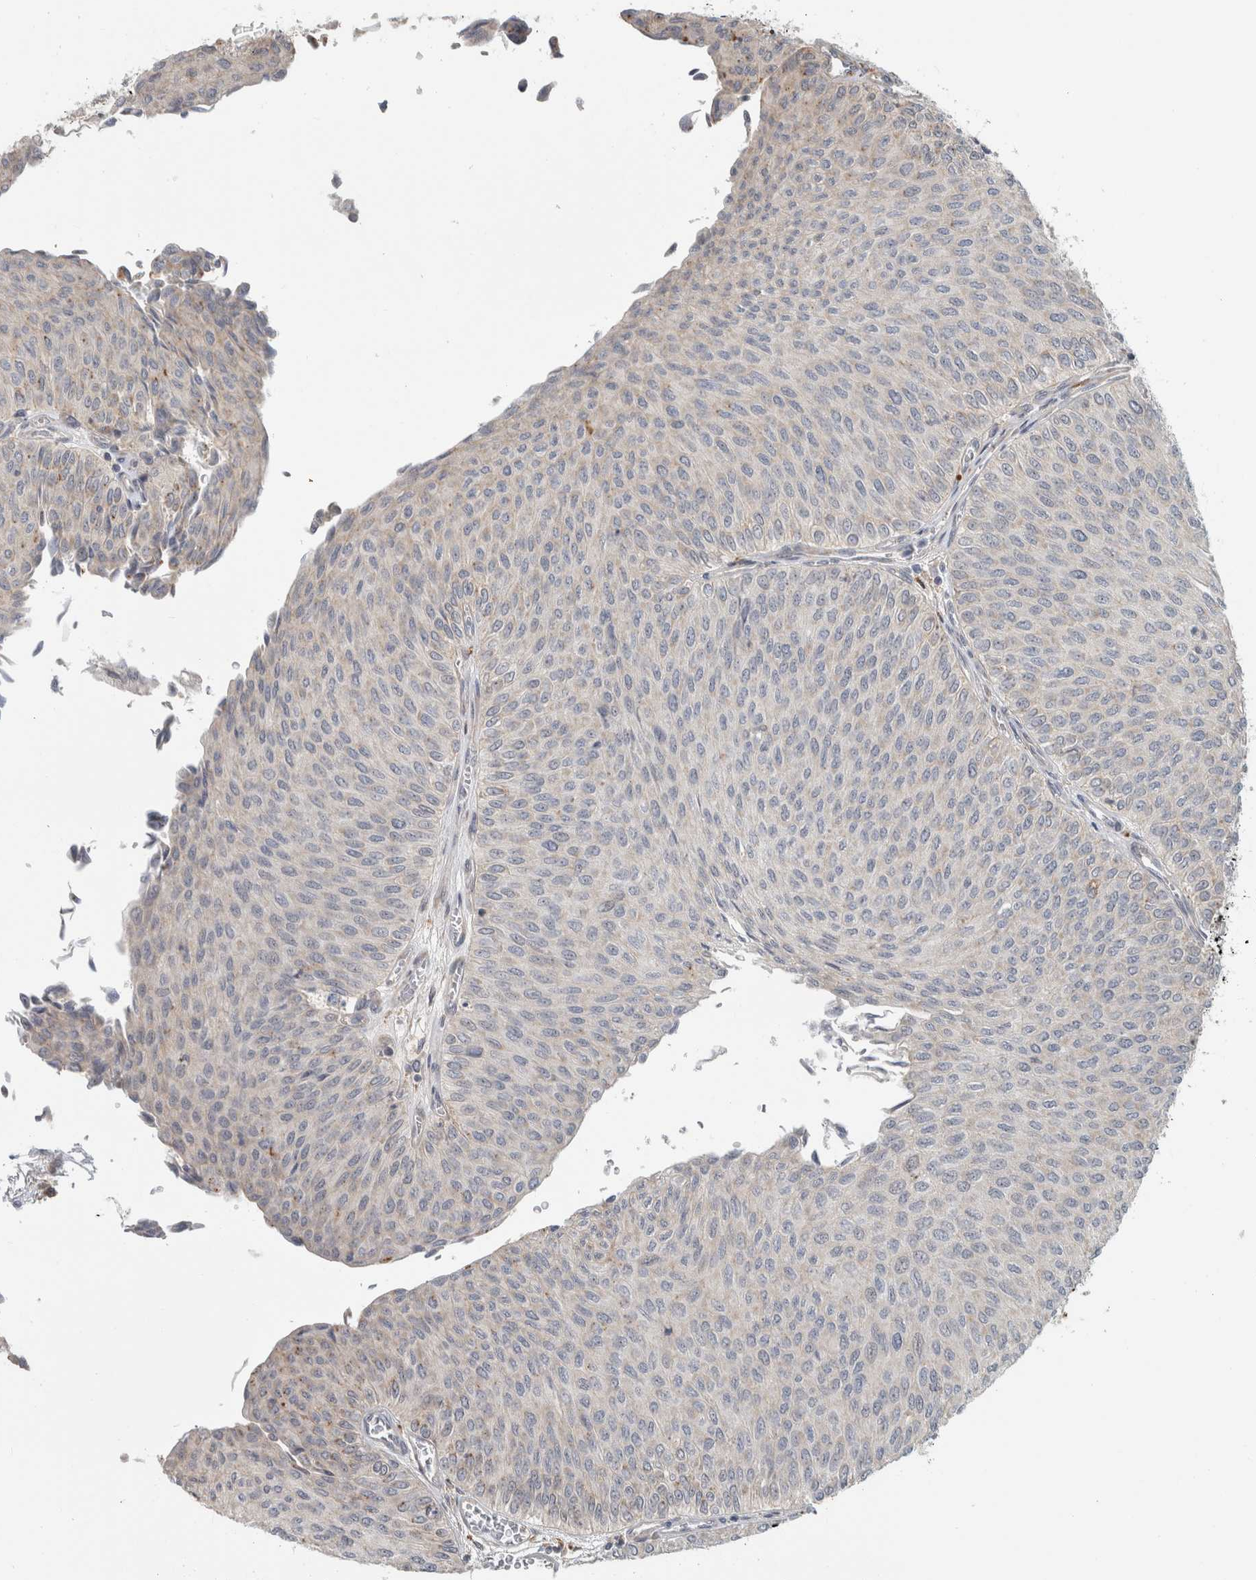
{"staining": {"intensity": "negative", "quantity": "none", "location": "none"}, "tissue": "urothelial cancer", "cell_type": "Tumor cells", "image_type": "cancer", "snomed": [{"axis": "morphology", "description": "Urothelial carcinoma, Low grade"}, {"axis": "topography", "description": "Urinary bladder"}], "caption": "Immunohistochemistry (IHC) of human low-grade urothelial carcinoma demonstrates no positivity in tumor cells.", "gene": "NAB2", "patient": {"sex": "male", "age": 78}}